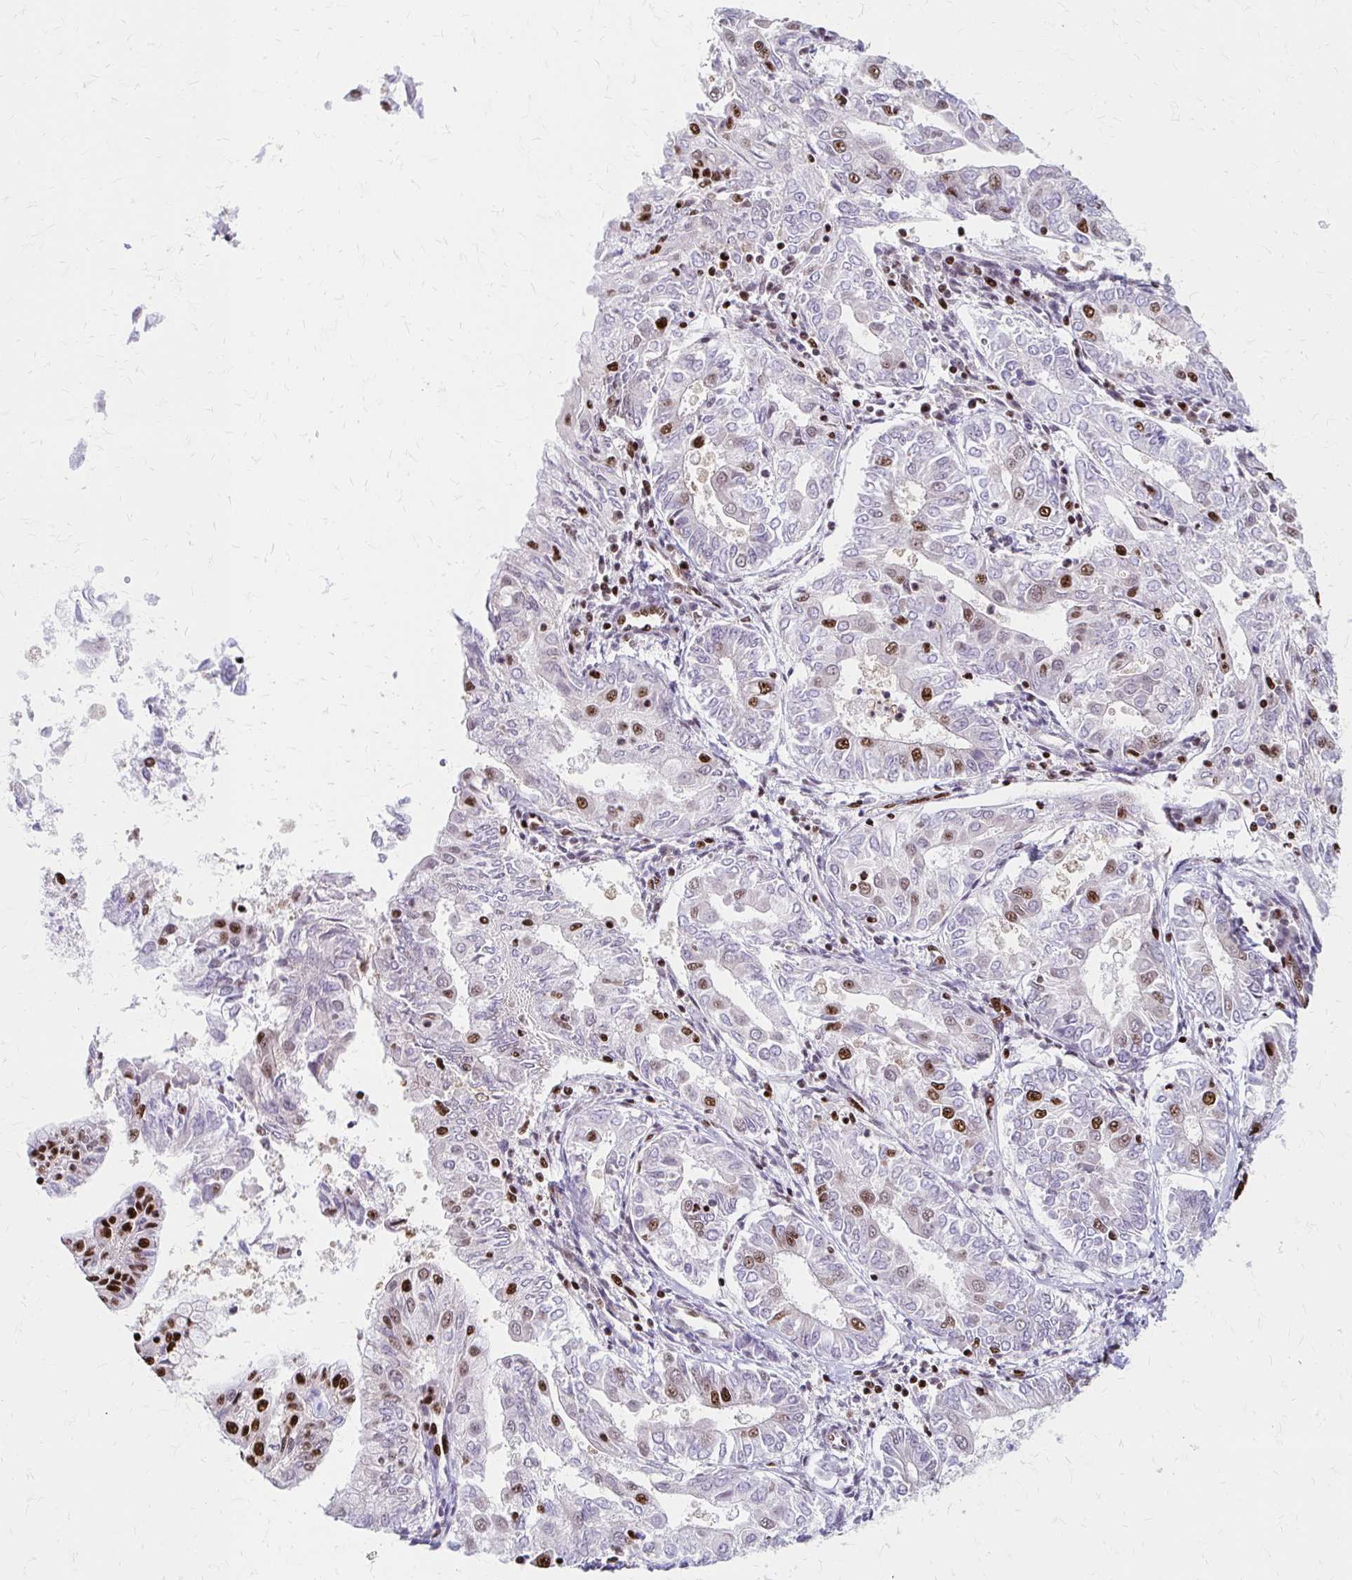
{"staining": {"intensity": "moderate", "quantity": "<25%", "location": "nuclear"}, "tissue": "endometrial cancer", "cell_type": "Tumor cells", "image_type": "cancer", "snomed": [{"axis": "morphology", "description": "Adenocarcinoma, NOS"}, {"axis": "topography", "description": "Endometrium"}], "caption": "Human endometrial cancer stained with a protein marker demonstrates moderate staining in tumor cells.", "gene": "CNKSR3", "patient": {"sex": "female", "age": 68}}